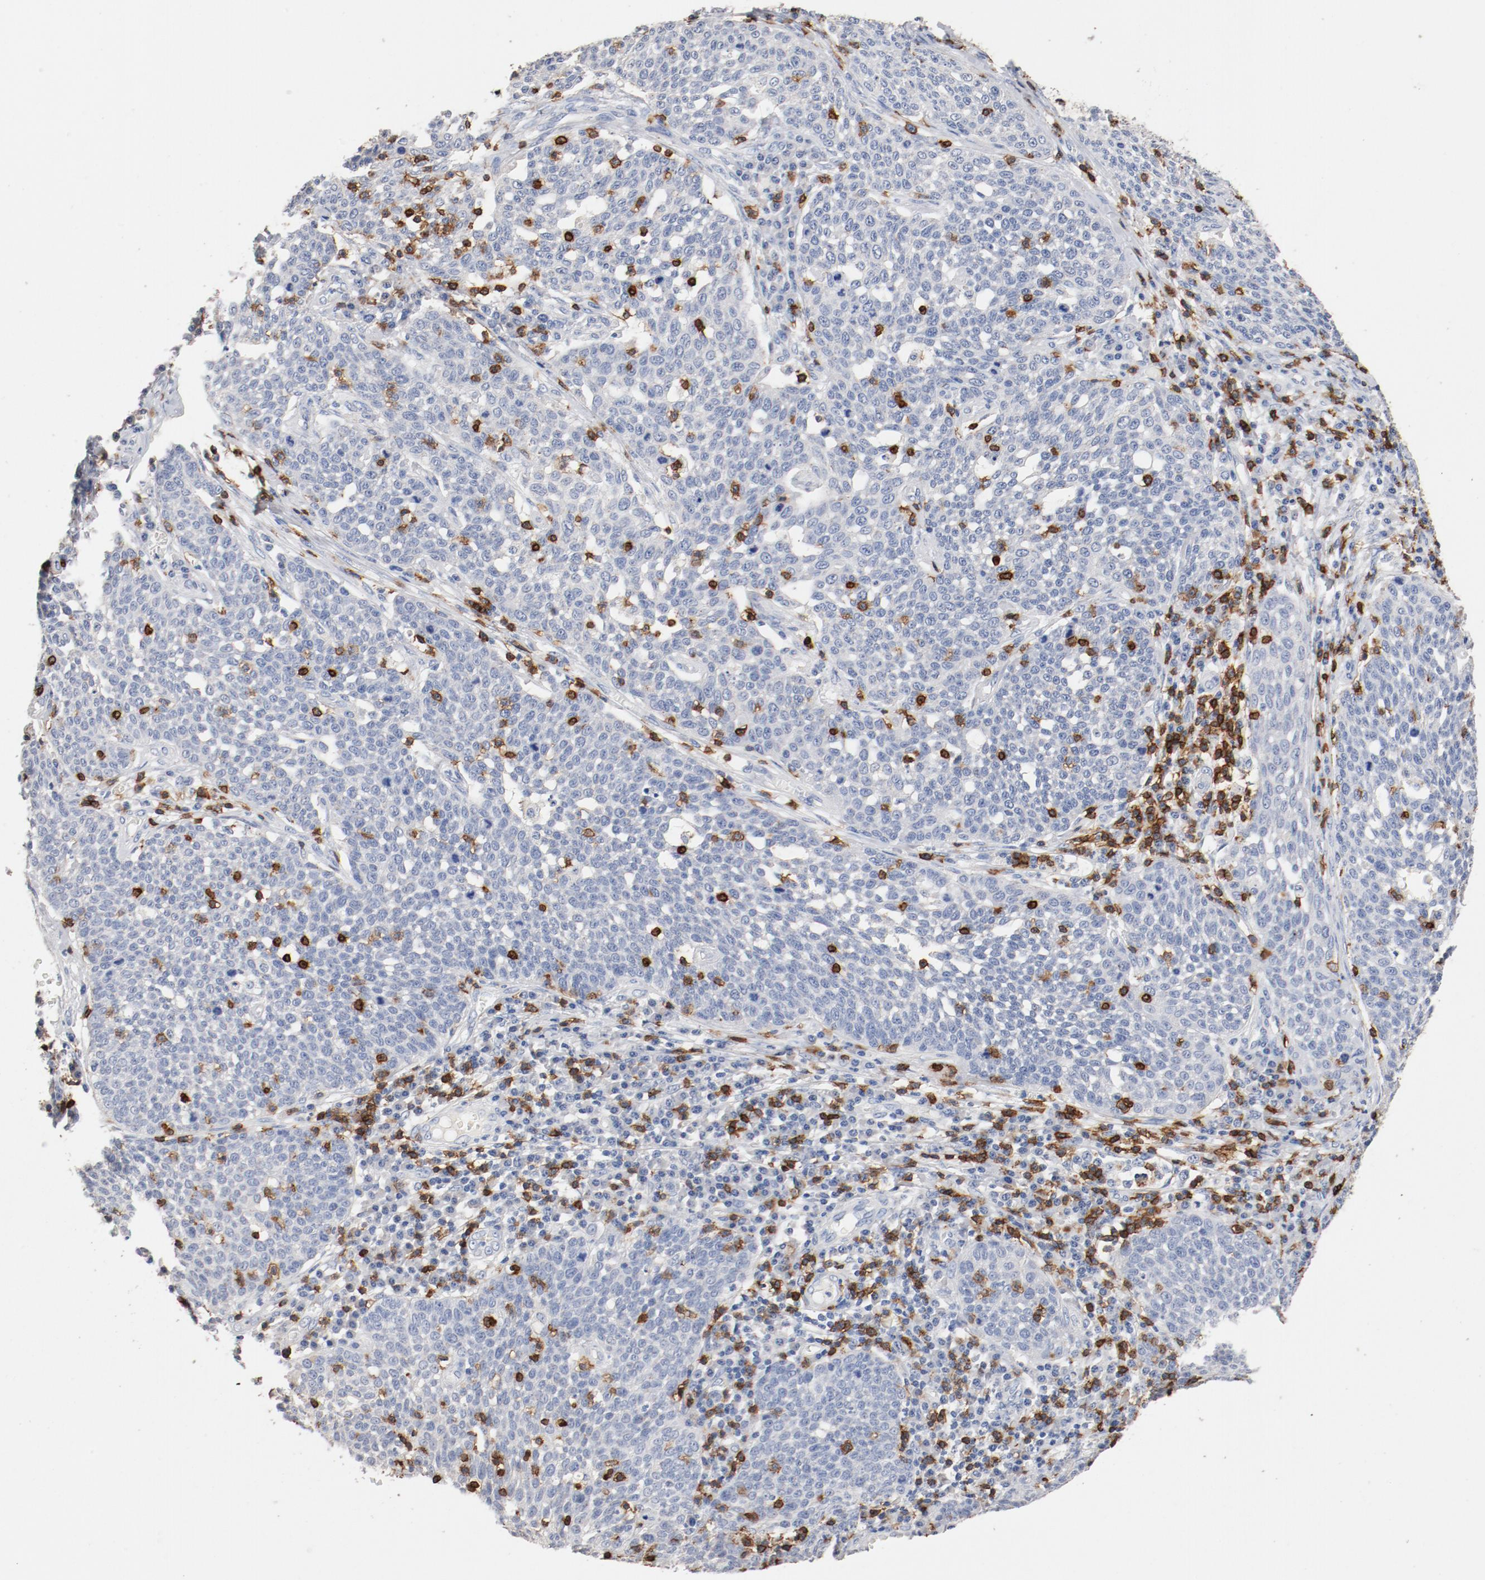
{"staining": {"intensity": "negative", "quantity": "none", "location": "none"}, "tissue": "cervical cancer", "cell_type": "Tumor cells", "image_type": "cancer", "snomed": [{"axis": "morphology", "description": "Squamous cell carcinoma, NOS"}, {"axis": "topography", "description": "Cervix"}], "caption": "Immunohistochemical staining of human cervical cancer reveals no significant expression in tumor cells.", "gene": "CD247", "patient": {"sex": "female", "age": 34}}